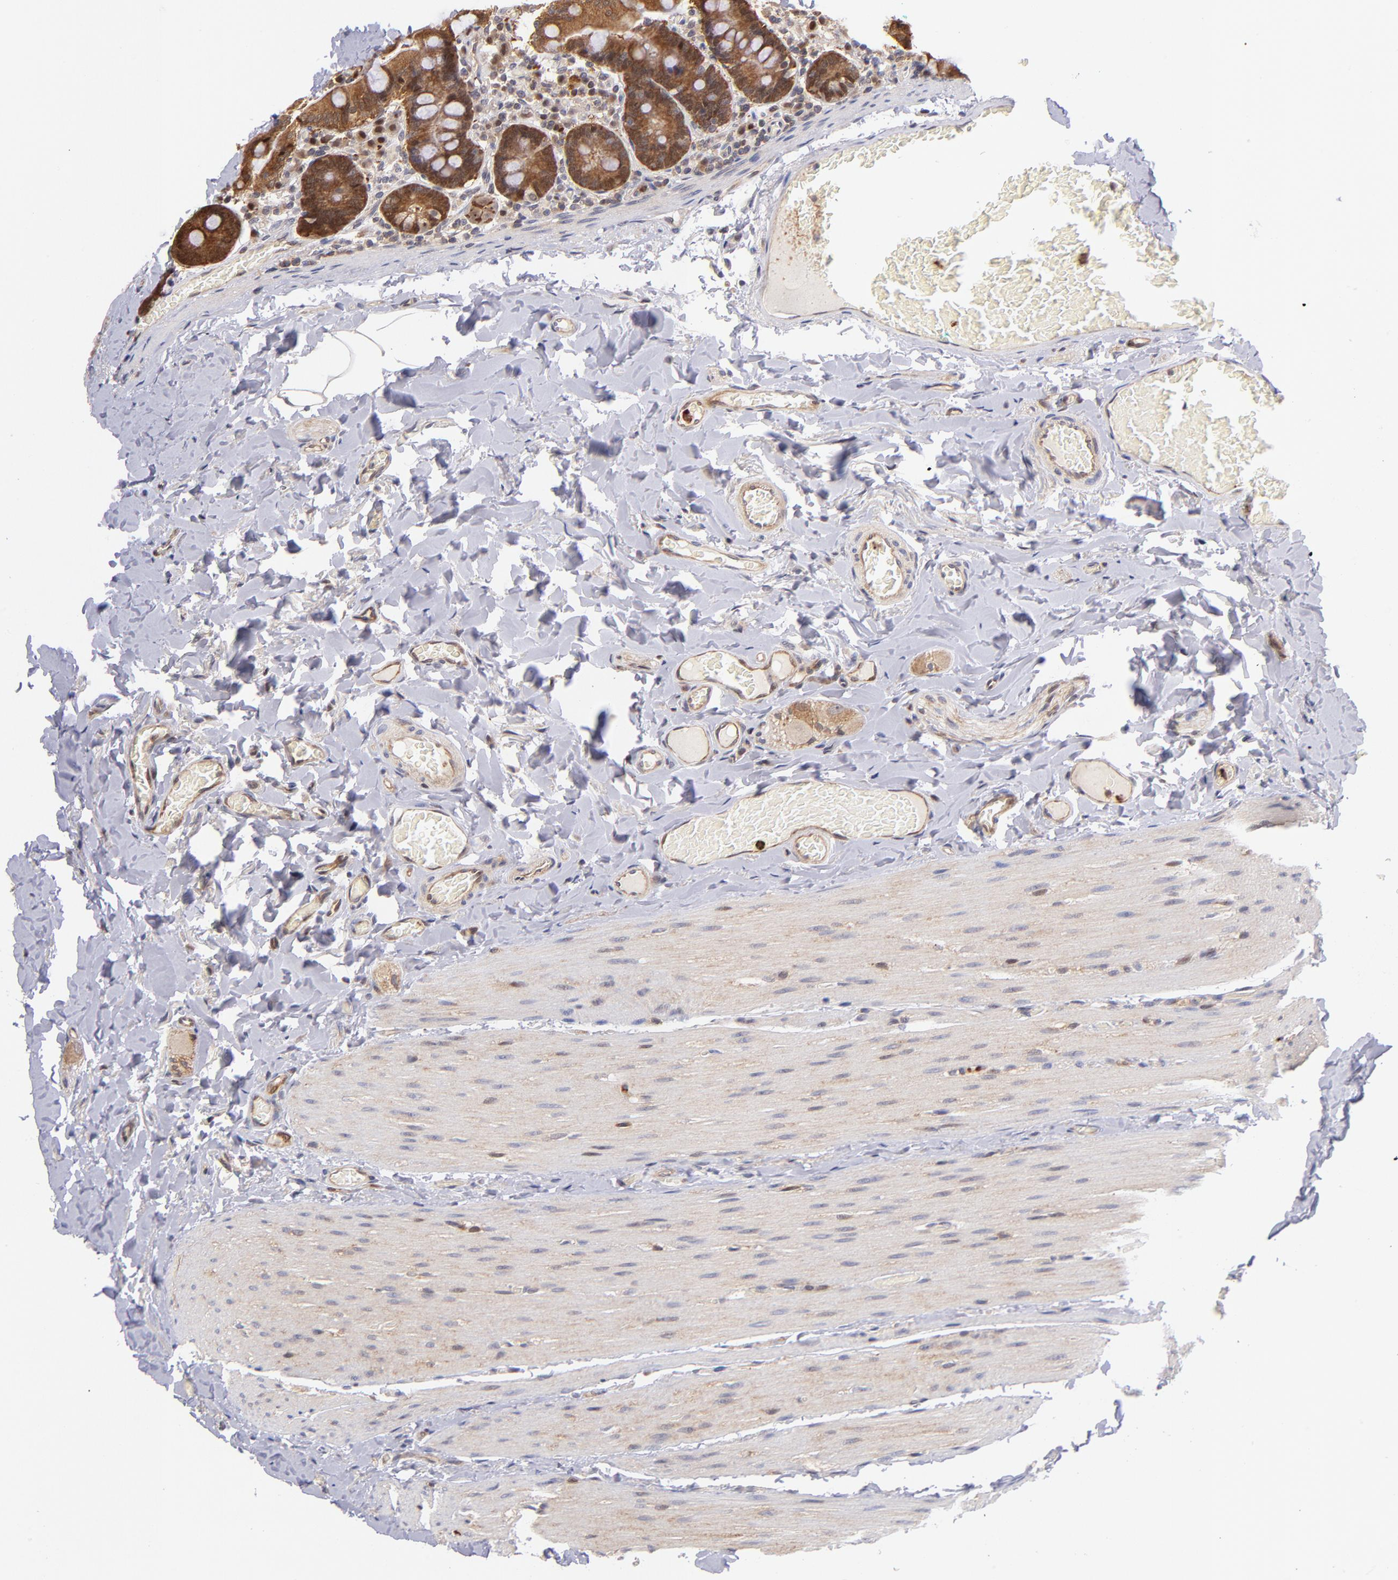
{"staining": {"intensity": "strong", "quantity": ">75%", "location": "cytoplasmic/membranous,nuclear"}, "tissue": "duodenum", "cell_type": "Glandular cells", "image_type": "normal", "snomed": [{"axis": "morphology", "description": "Normal tissue, NOS"}, {"axis": "topography", "description": "Duodenum"}], "caption": "Glandular cells display high levels of strong cytoplasmic/membranous,nuclear positivity in approximately >75% of cells in benign duodenum. The staining was performed using DAB, with brown indicating positive protein expression. Nuclei are stained blue with hematoxylin.", "gene": "YWHAB", "patient": {"sex": "male", "age": 66}}